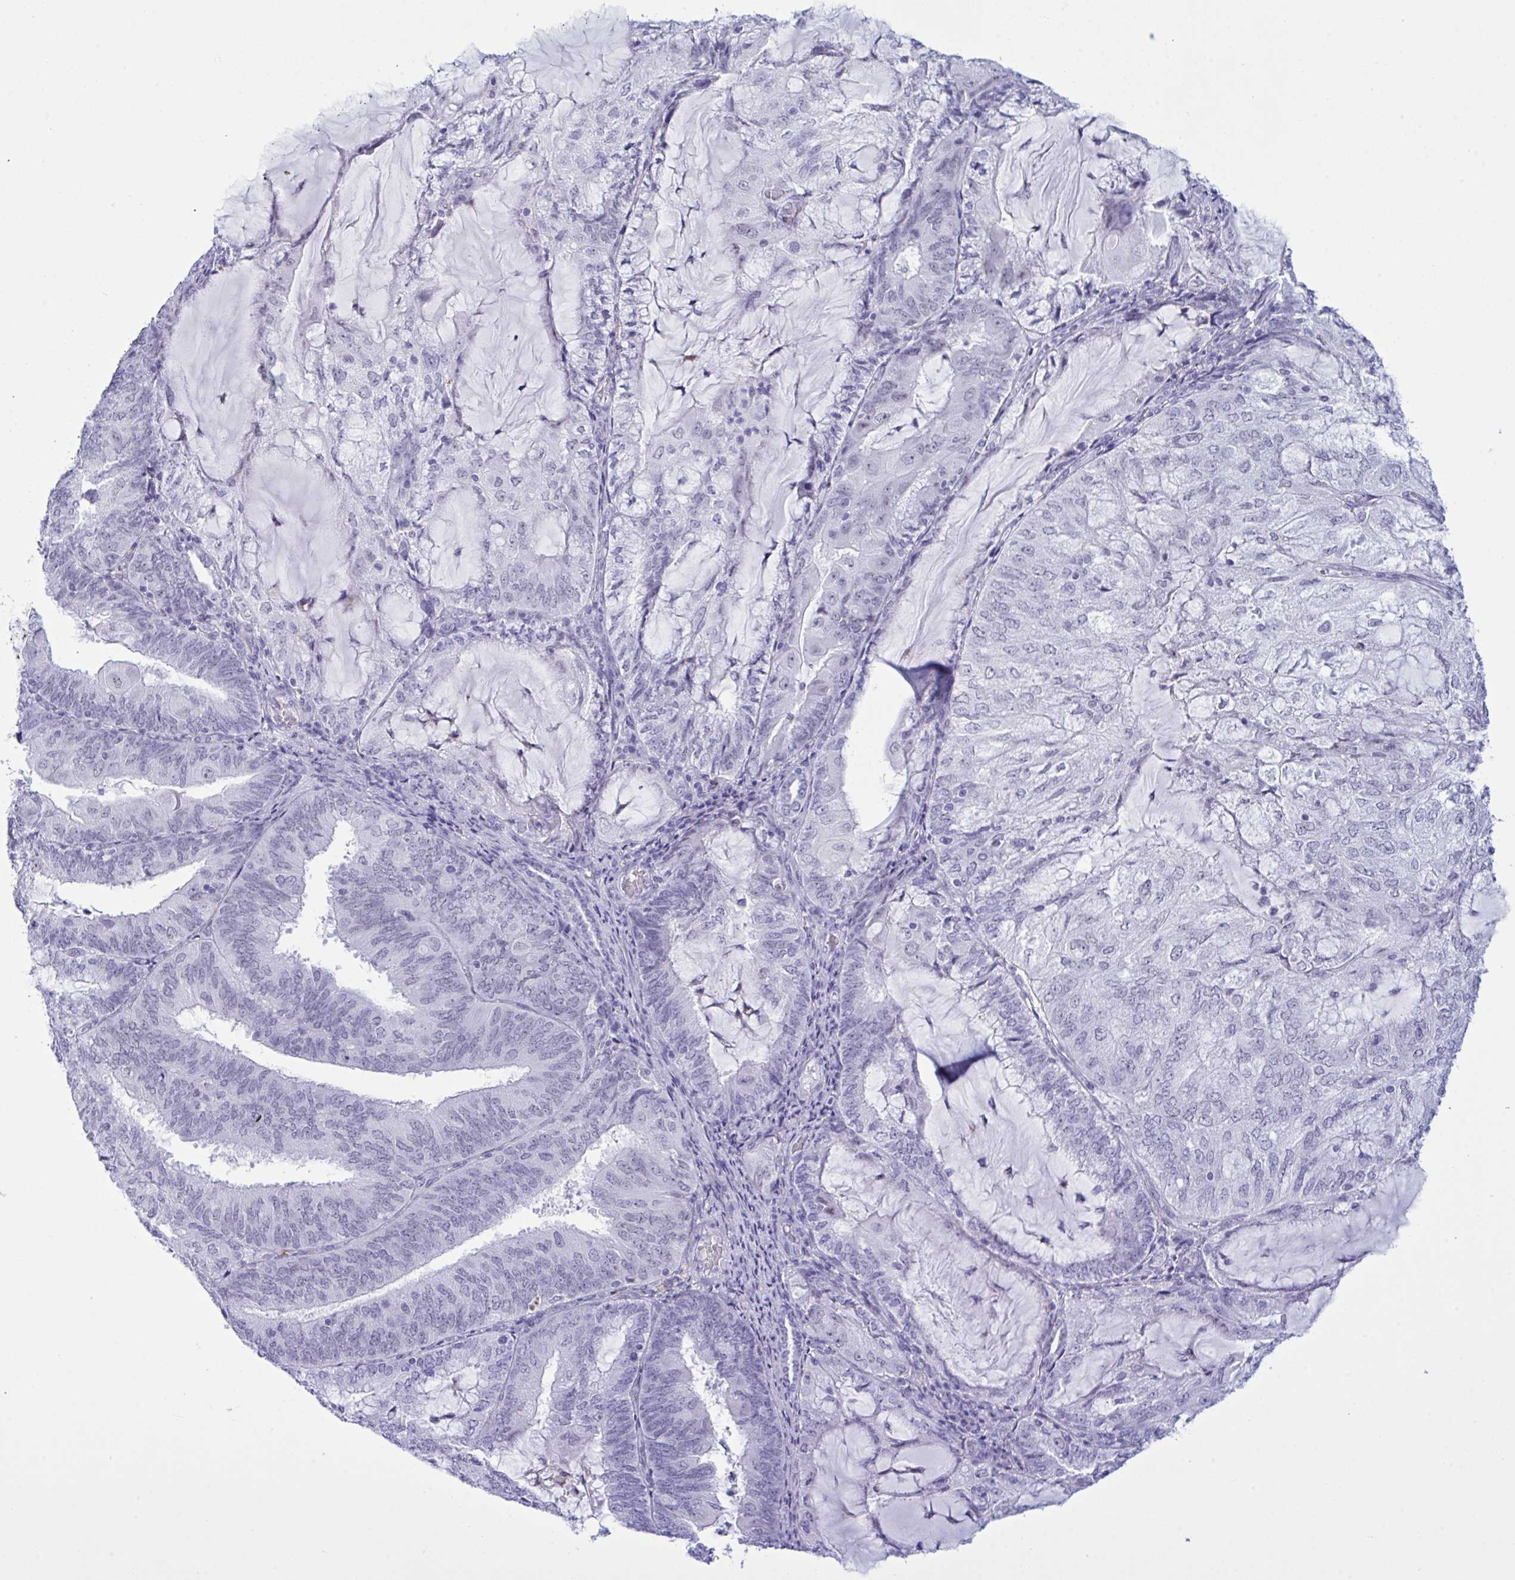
{"staining": {"intensity": "negative", "quantity": "none", "location": "none"}, "tissue": "endometrial cancer", "cell_type": "Tumor cells", "image_type": "cancer", "snomed": [{"axis": "morphology", "description": "Adenocarcinoma, NOS"}, {"axis": "topography", "description": "Endometrium"}], "caption": "This is a histopathology image of immunohistochemistry (IHC) staining of endometrial adenocarcinoma, which shows no staining in tumor cells.", "gene": "ELN", "patient": {"sex": "female", "age": 81}}